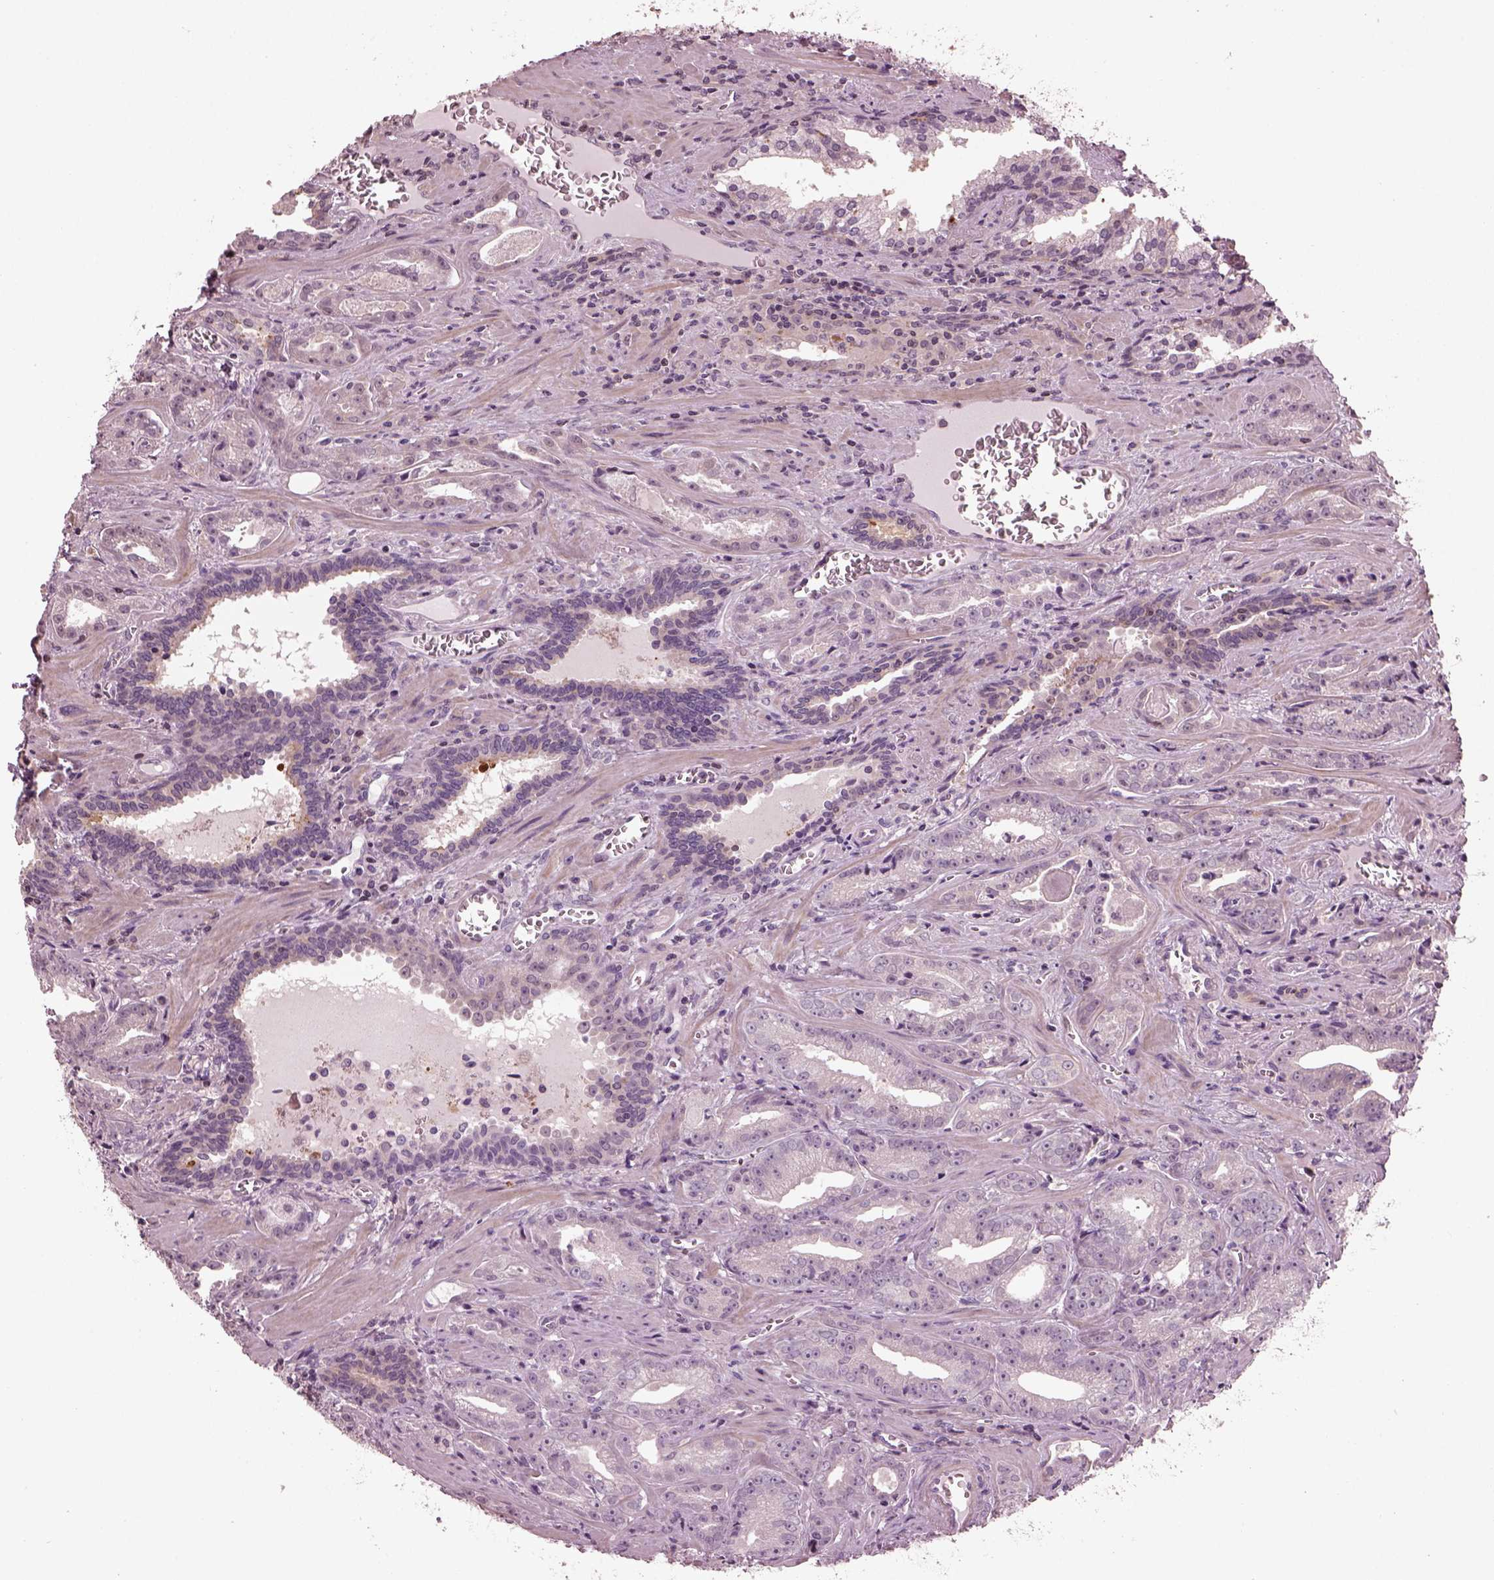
{"staining": {"intensity": "negative", "quantity": "none", "location": "none"}, "tissue": "prostate cancer", "cell_type": "Tumor cells", "image_type": "cancer", "snomed": [{"axis": "morphology", "description": "Adenocarcinoma, High grade"}, {"axis": "topography", "description": "Prostate"}], "caption": "Tumor cells show no significant positivity in adenocarcinoma (high-grade) (prostate). Brightfield microscopy of immunohistochemistry (IHC) stained with DAB (3,3'-diaminobenzidine) (brown) and hematoxylin (blue), captured at high magnification.", "gene": "BFSP1", "patient": {"sex": "male", "age": 68}}